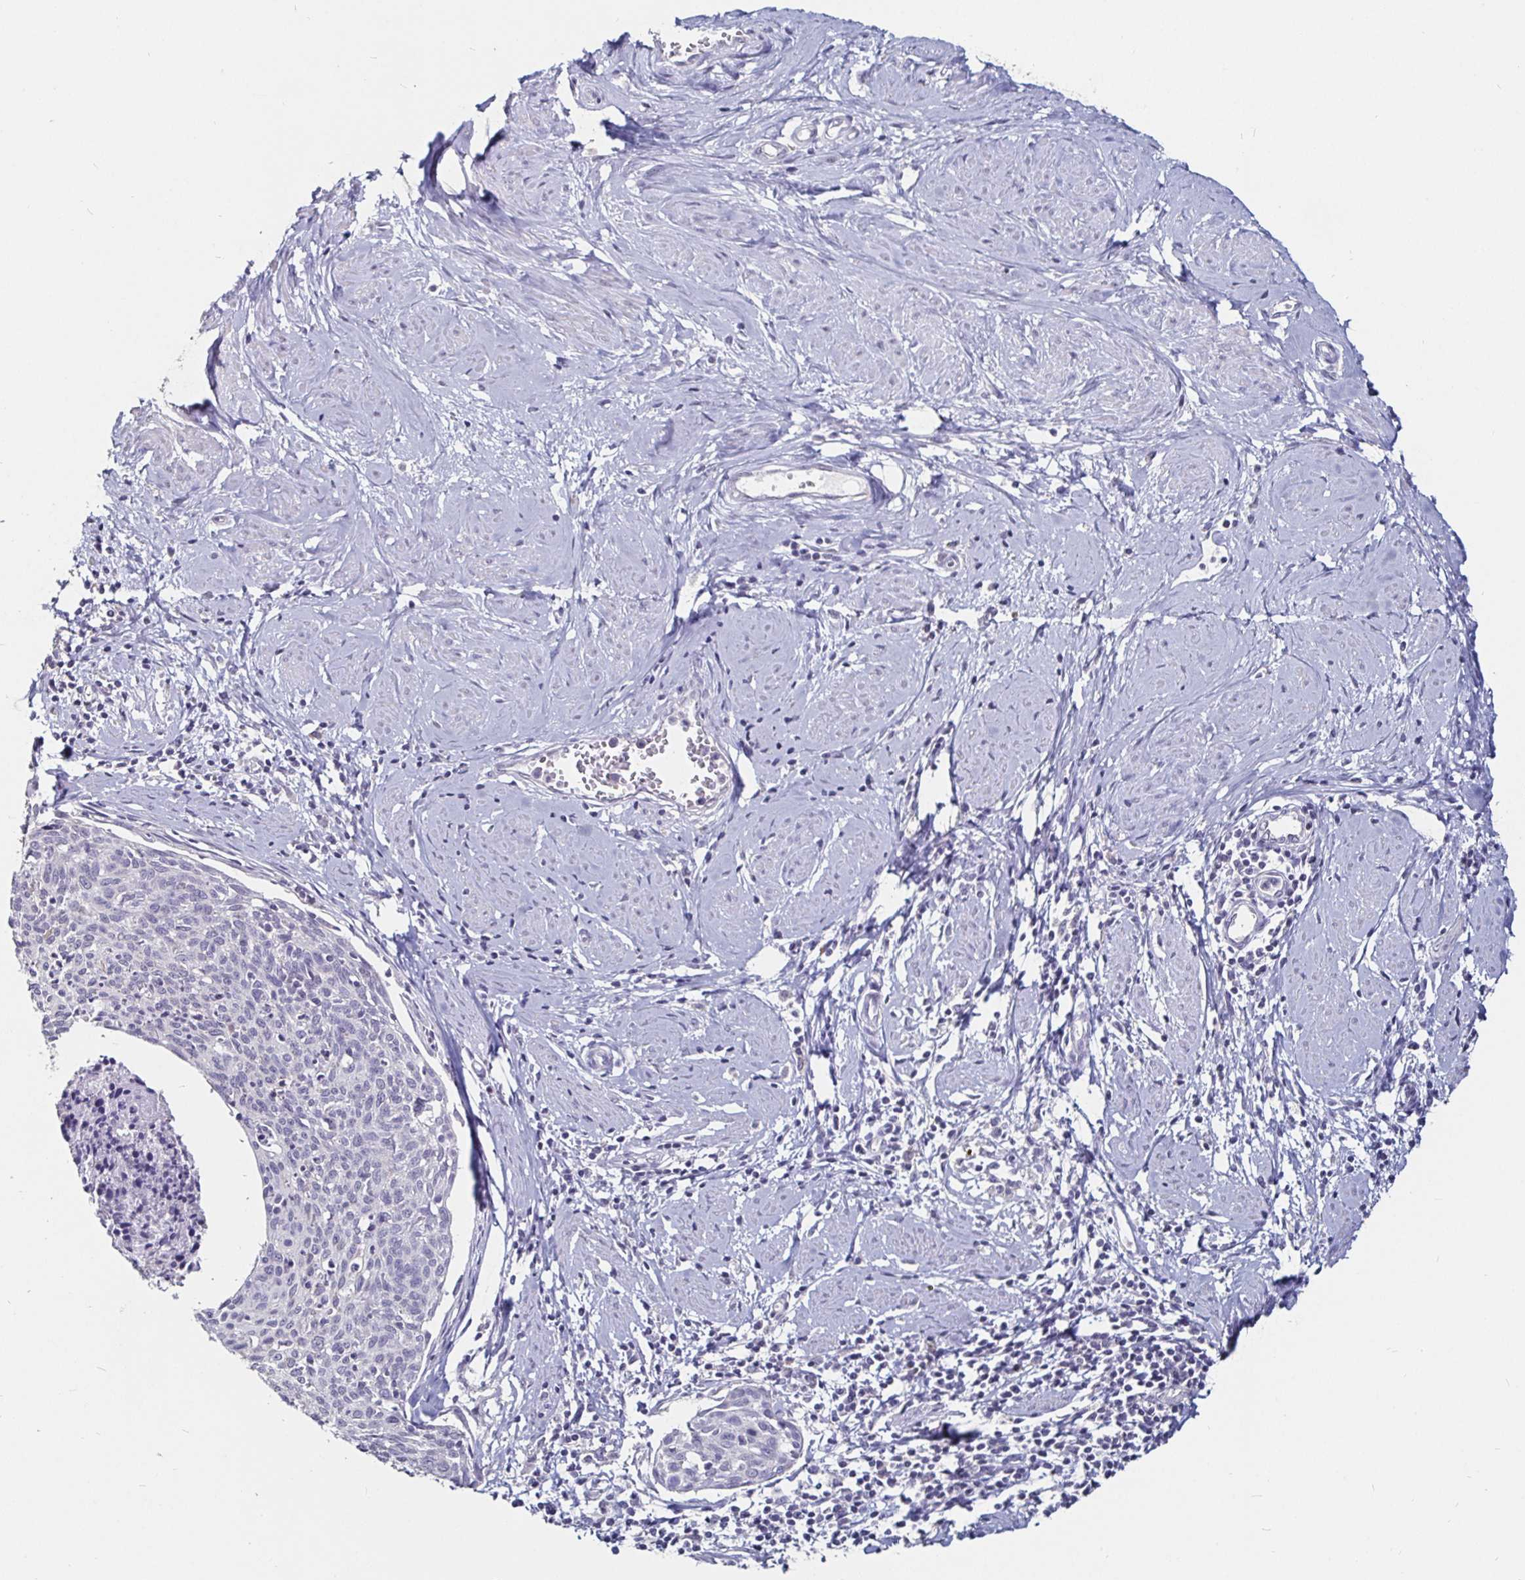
{"staining": {"intensity": "negative", "quantity": "none", "location": "none"}, "tissue": "cervical cancer", "cell_type": "Tumor cells", "image_type": "cancer", "snomed": [{"axis": "morphology", "description": "Squamous cell carcinoma, NOS"}, {"axis": "topography", "description": "Cervix"}], "caption": "Photomicrograph shows no significant protein positivity in tumor cells of cervical cancer (squamous cell carcinoma).", "gene": "FAIM2", "patient": {"sex": "female", "age": 49}}